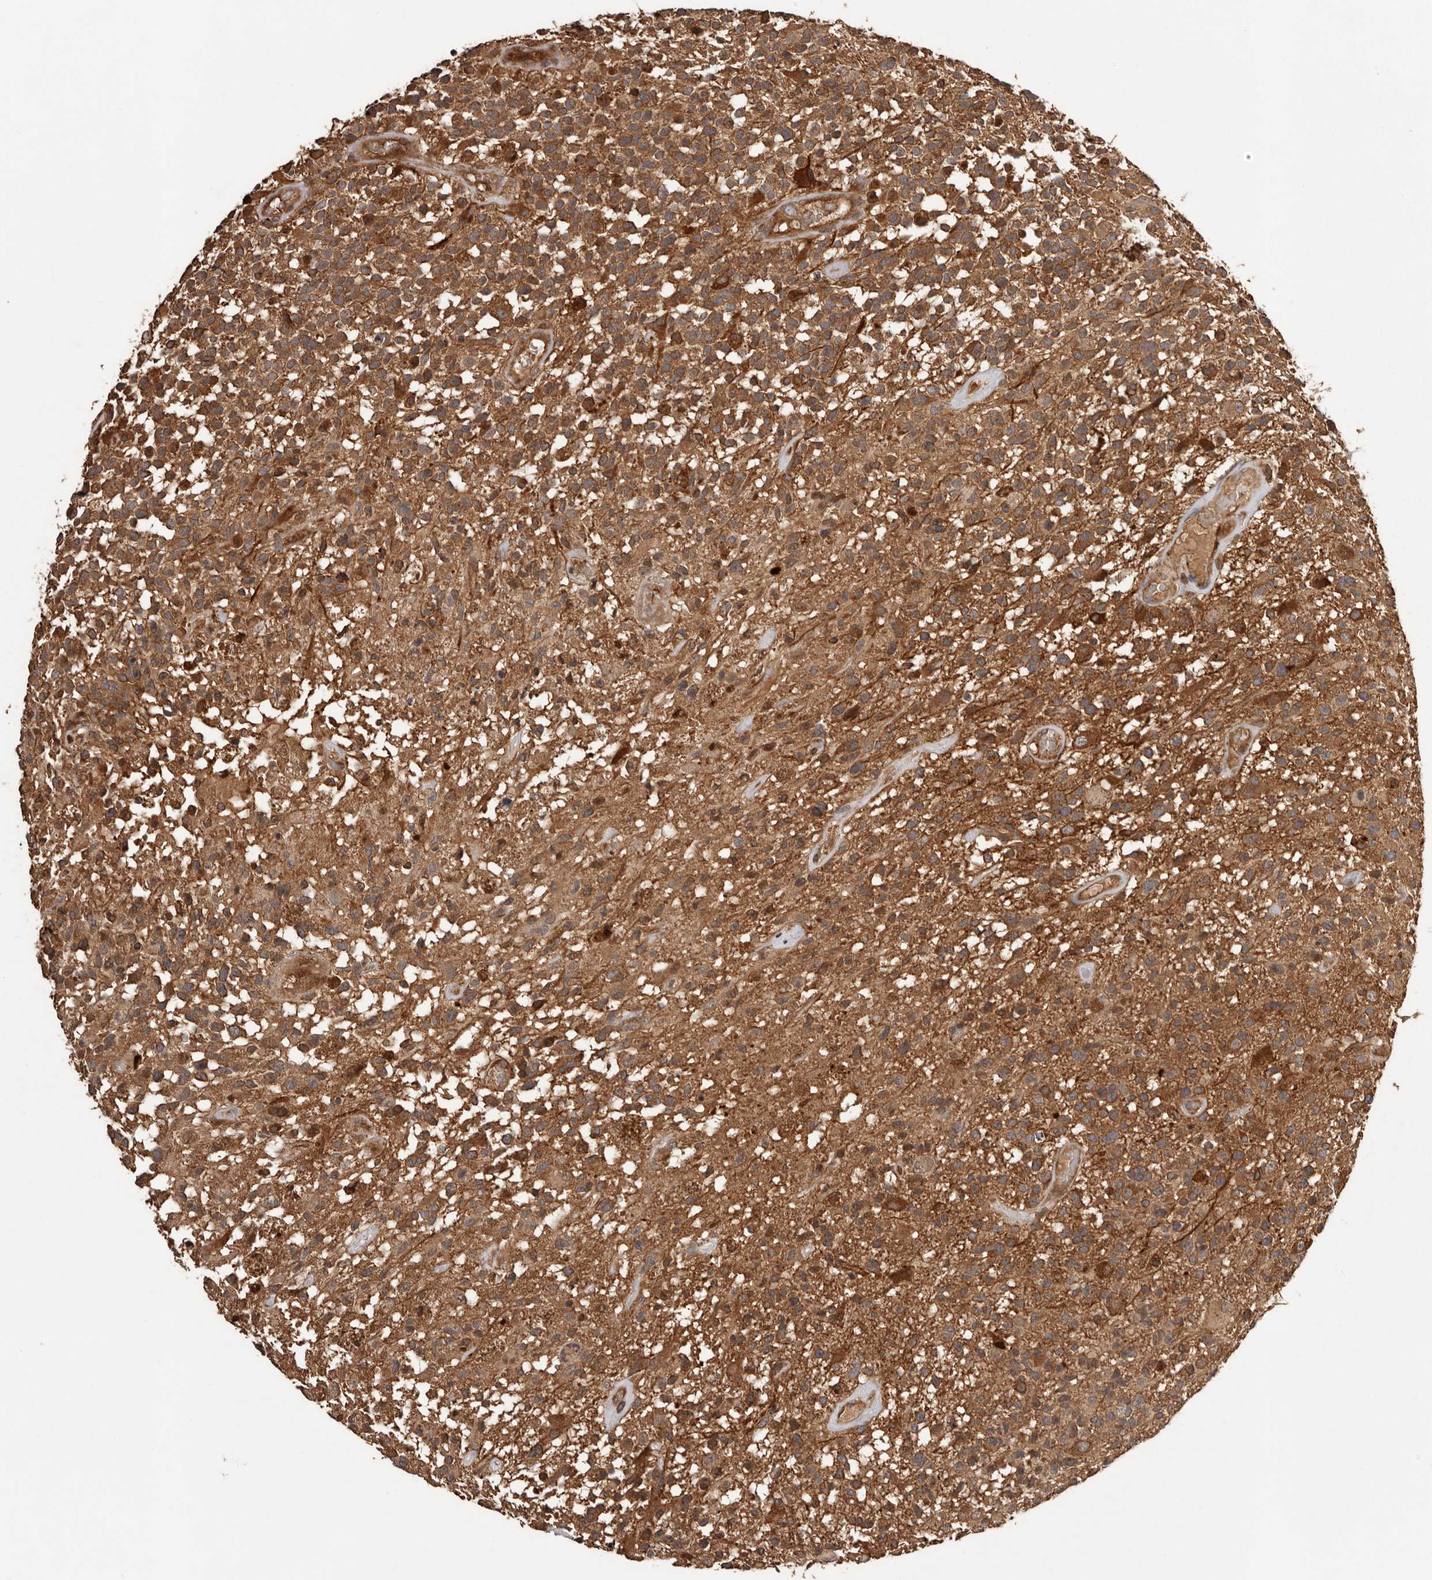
{"staining": {"intensity": "strong", "quantity": ">75%", "location": "cytoplasmic/membranous"}, "tissue": "glioma", "cell_type": "Tumor cells", "image_type": "cancer", "snomed": [{"axis": "morphology", "description": "Glioma, malignant, High grade"}, {"axis": "morphology", "description": "Glioblastoma, NOS"}, {"axis": "topography", "description": "Brain"}], "caption": "Immunohistochemical staining of glioma reveals high levels of strong cytoplasmic/membranous positivity in about >75% of tumor cells. (DAB (3,3'-diaminobenzidine) IHC with brightfield microscopy, high magnification).", "gene": "SLC22A3", "patient": {"sex": "male", "age": 60}}